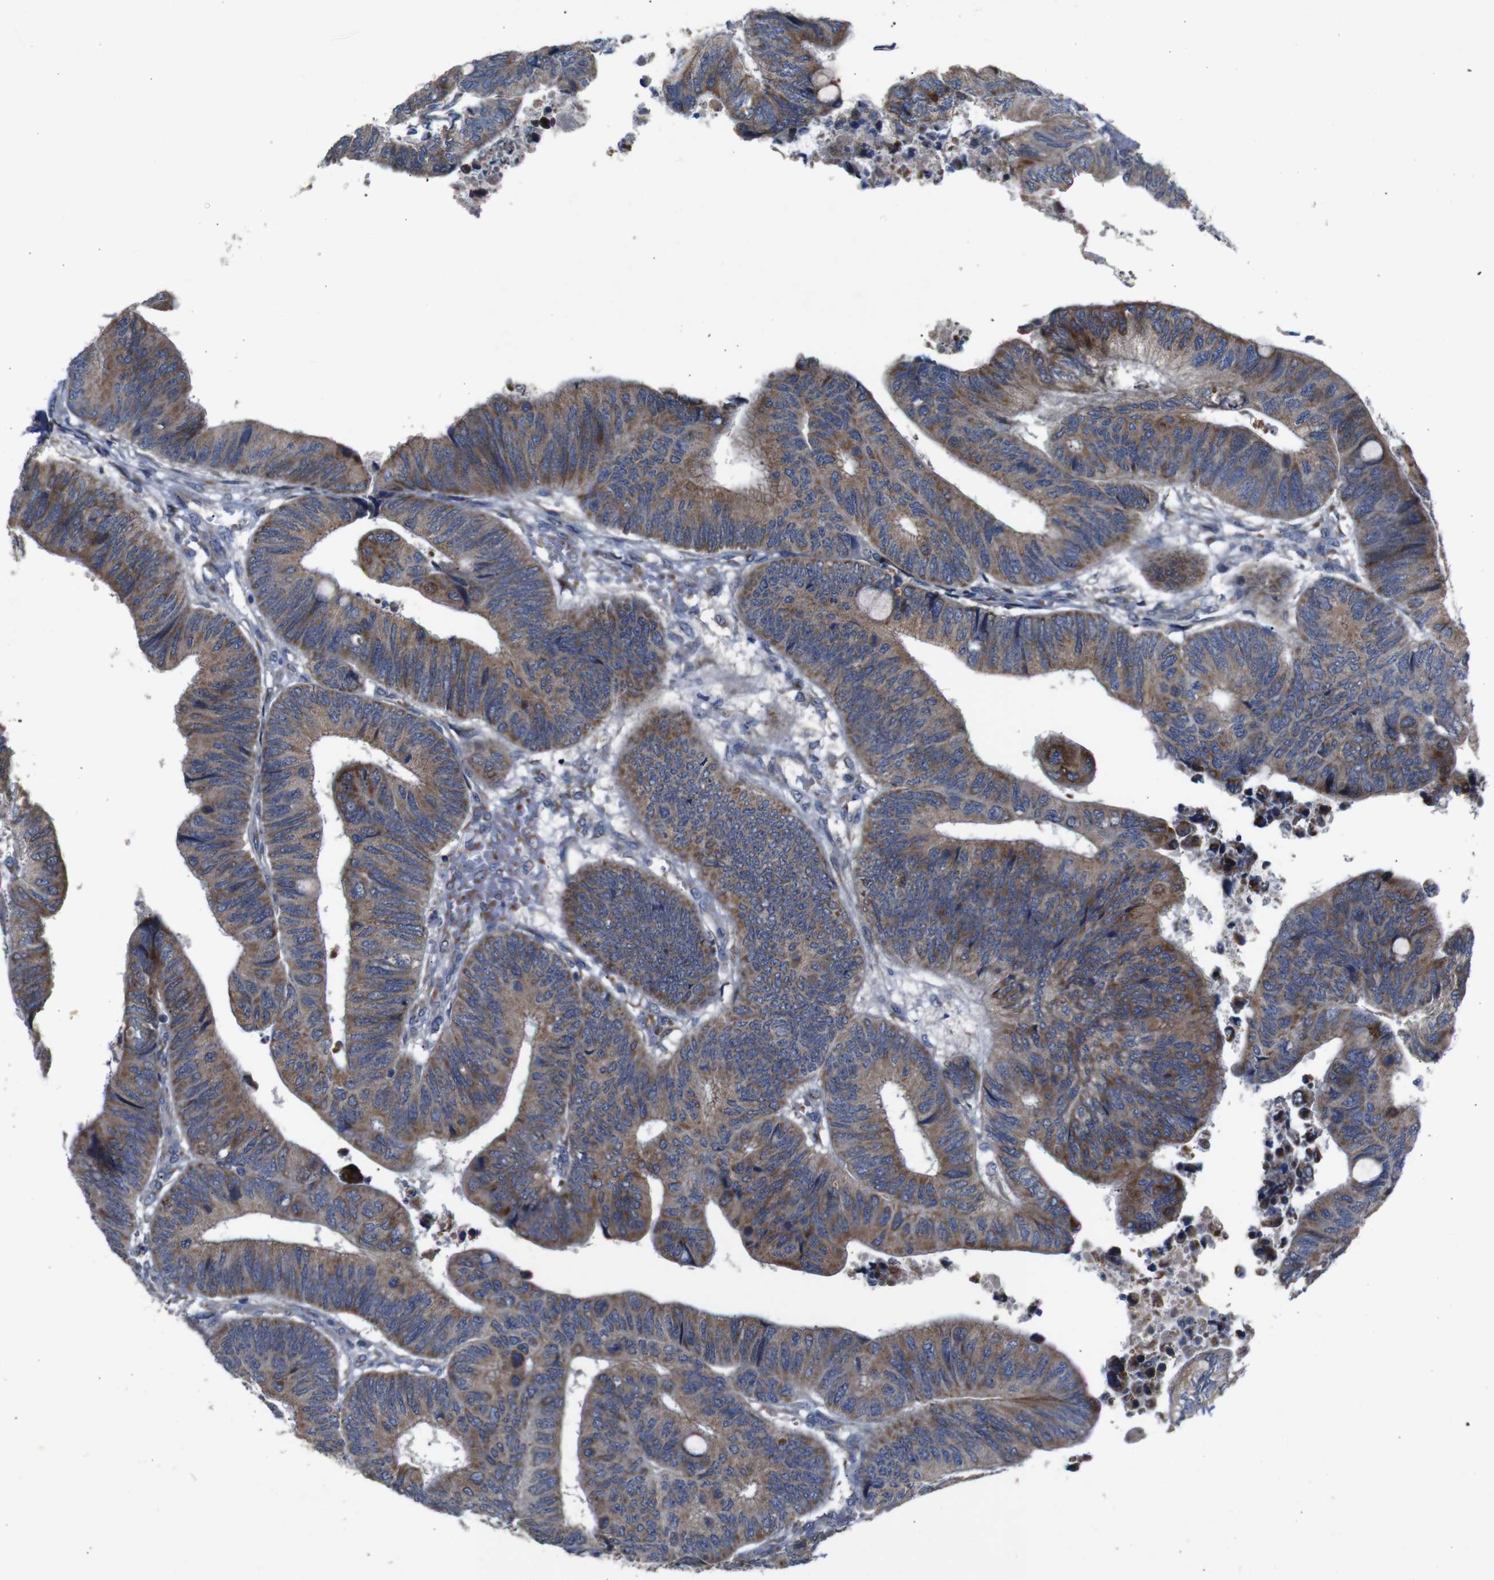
{"staining": {"intensity": "moderate", "quantity": ">75%", "location": "cytoplasmic/membranous"}, "tissue": "colorectal cancer", "cell_type": "Tumor cells", "image_type": "cancer", "snomed": [{"axis": "morphology", "description": "Normal tissue, NOS"}, {"axis": "morphology", "description": "Adenocarcinoma, NOS"}, {"axis": "topography", "description": "Rectum"}, {"axis": "topography", "description": "Peripheral nerve tissue"}], "caption": "A photomicrograph of colorectal adenocarcinoma stained for a protein reveals moderate cytoplasmic/membranous brown staining in tumor cells. (DAB (3,3'-diaminobenzidine) IHC, brown staining for protein, blue staining for nuclei).", "gene": "CHST10", "patient": {"sex": "male", "age": 92}}